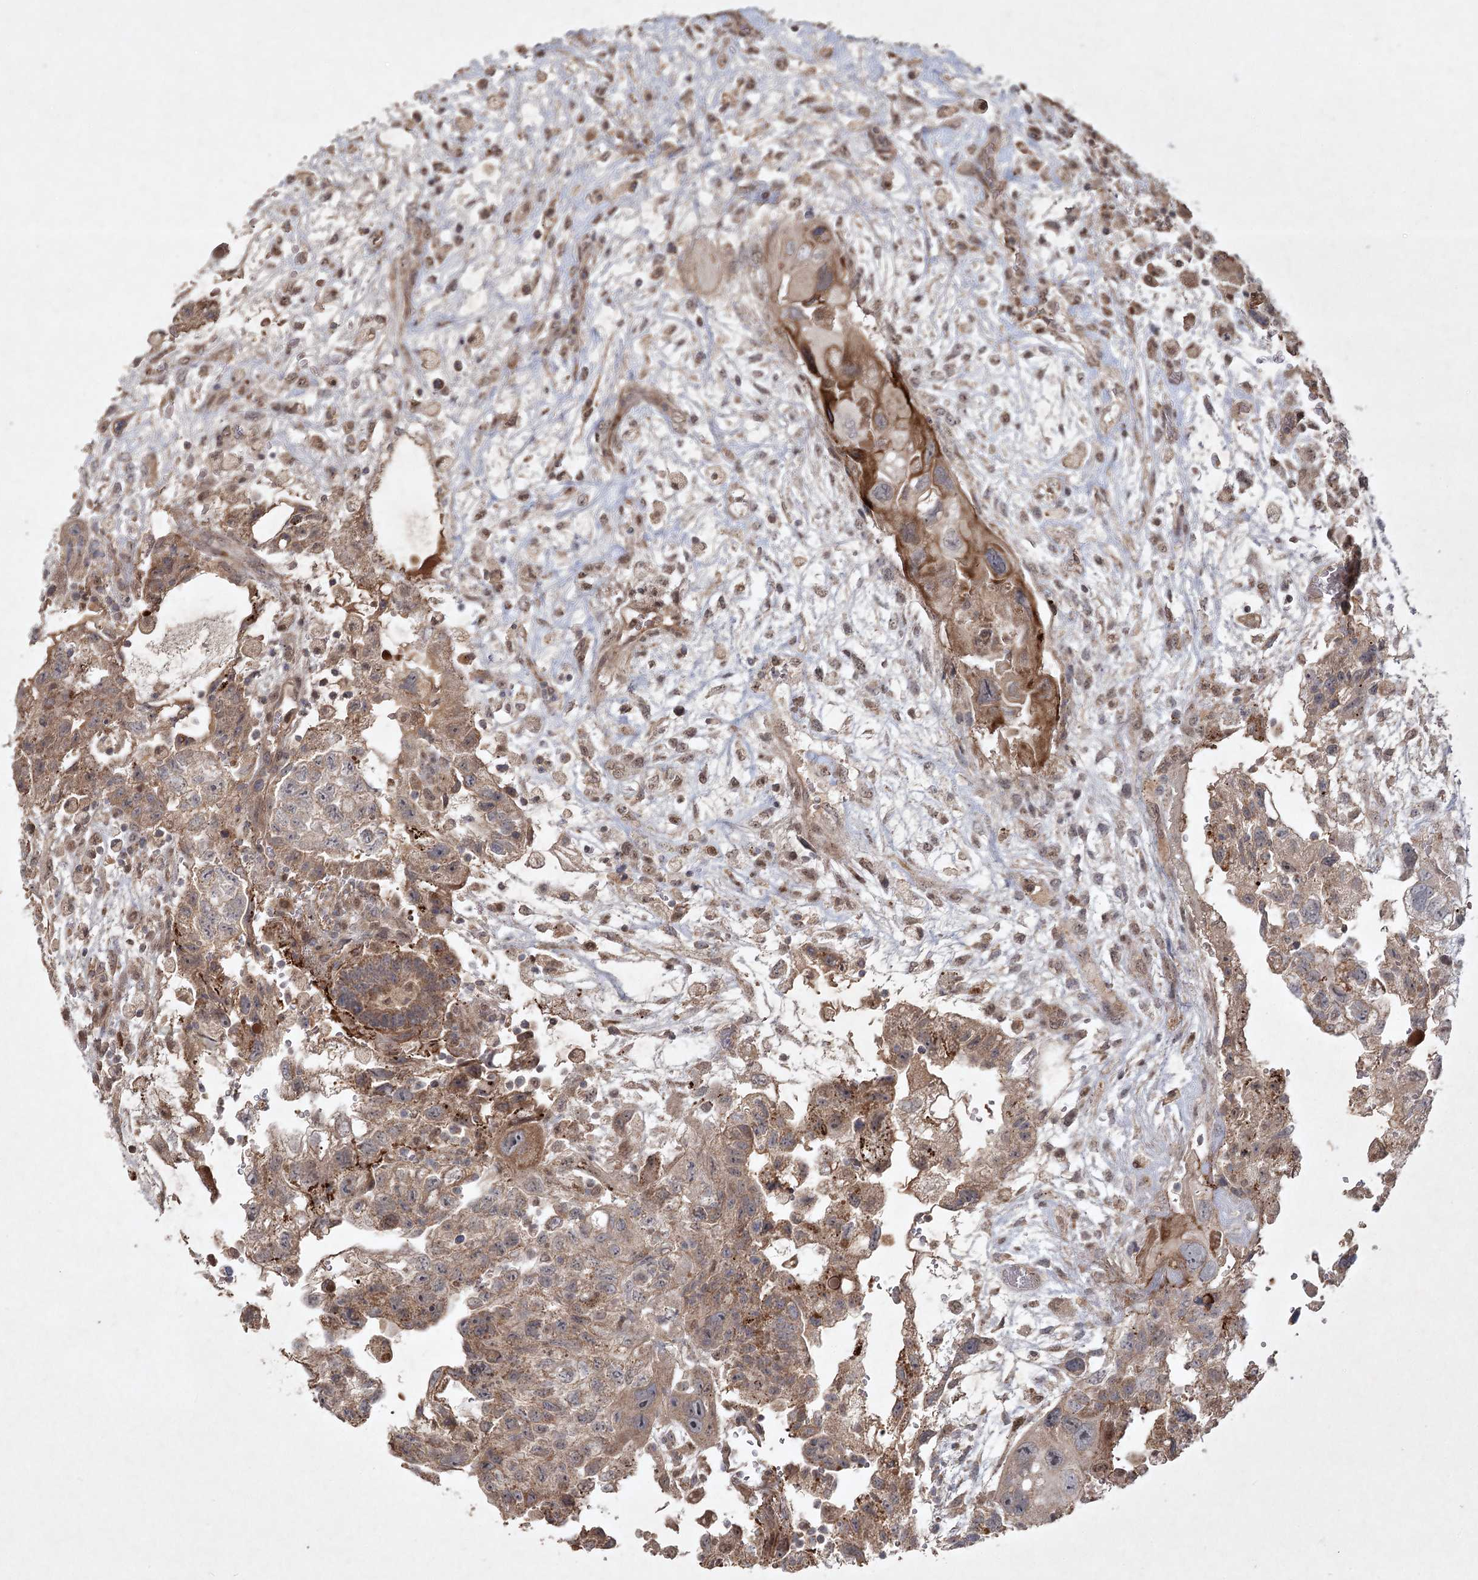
{"staining": {"intensity": "moderate", "quantity": ">75%", "location": "cytoplasmic/membranous"}, "tissue": "testis cancer", "cell_type": "Tumor cells", "image_type": "cancer", "snomed": [{"axis": "morphology", "description": "Carcinoma, Embryonal, NOS"}, {"axis": "topography", "description": "Testis"}], "caption": "A histopathology image of embryonal carcinoma (testis) stained for a protein demonstrates moderate cytoplasmic/membranous brown staining in tumor cells. Immunohistochemistry stains the protein of interest in brown and the nuclei are stained blue.", "gene": "KBTBD4", "patient": {"sex": "male", "age": 36}}